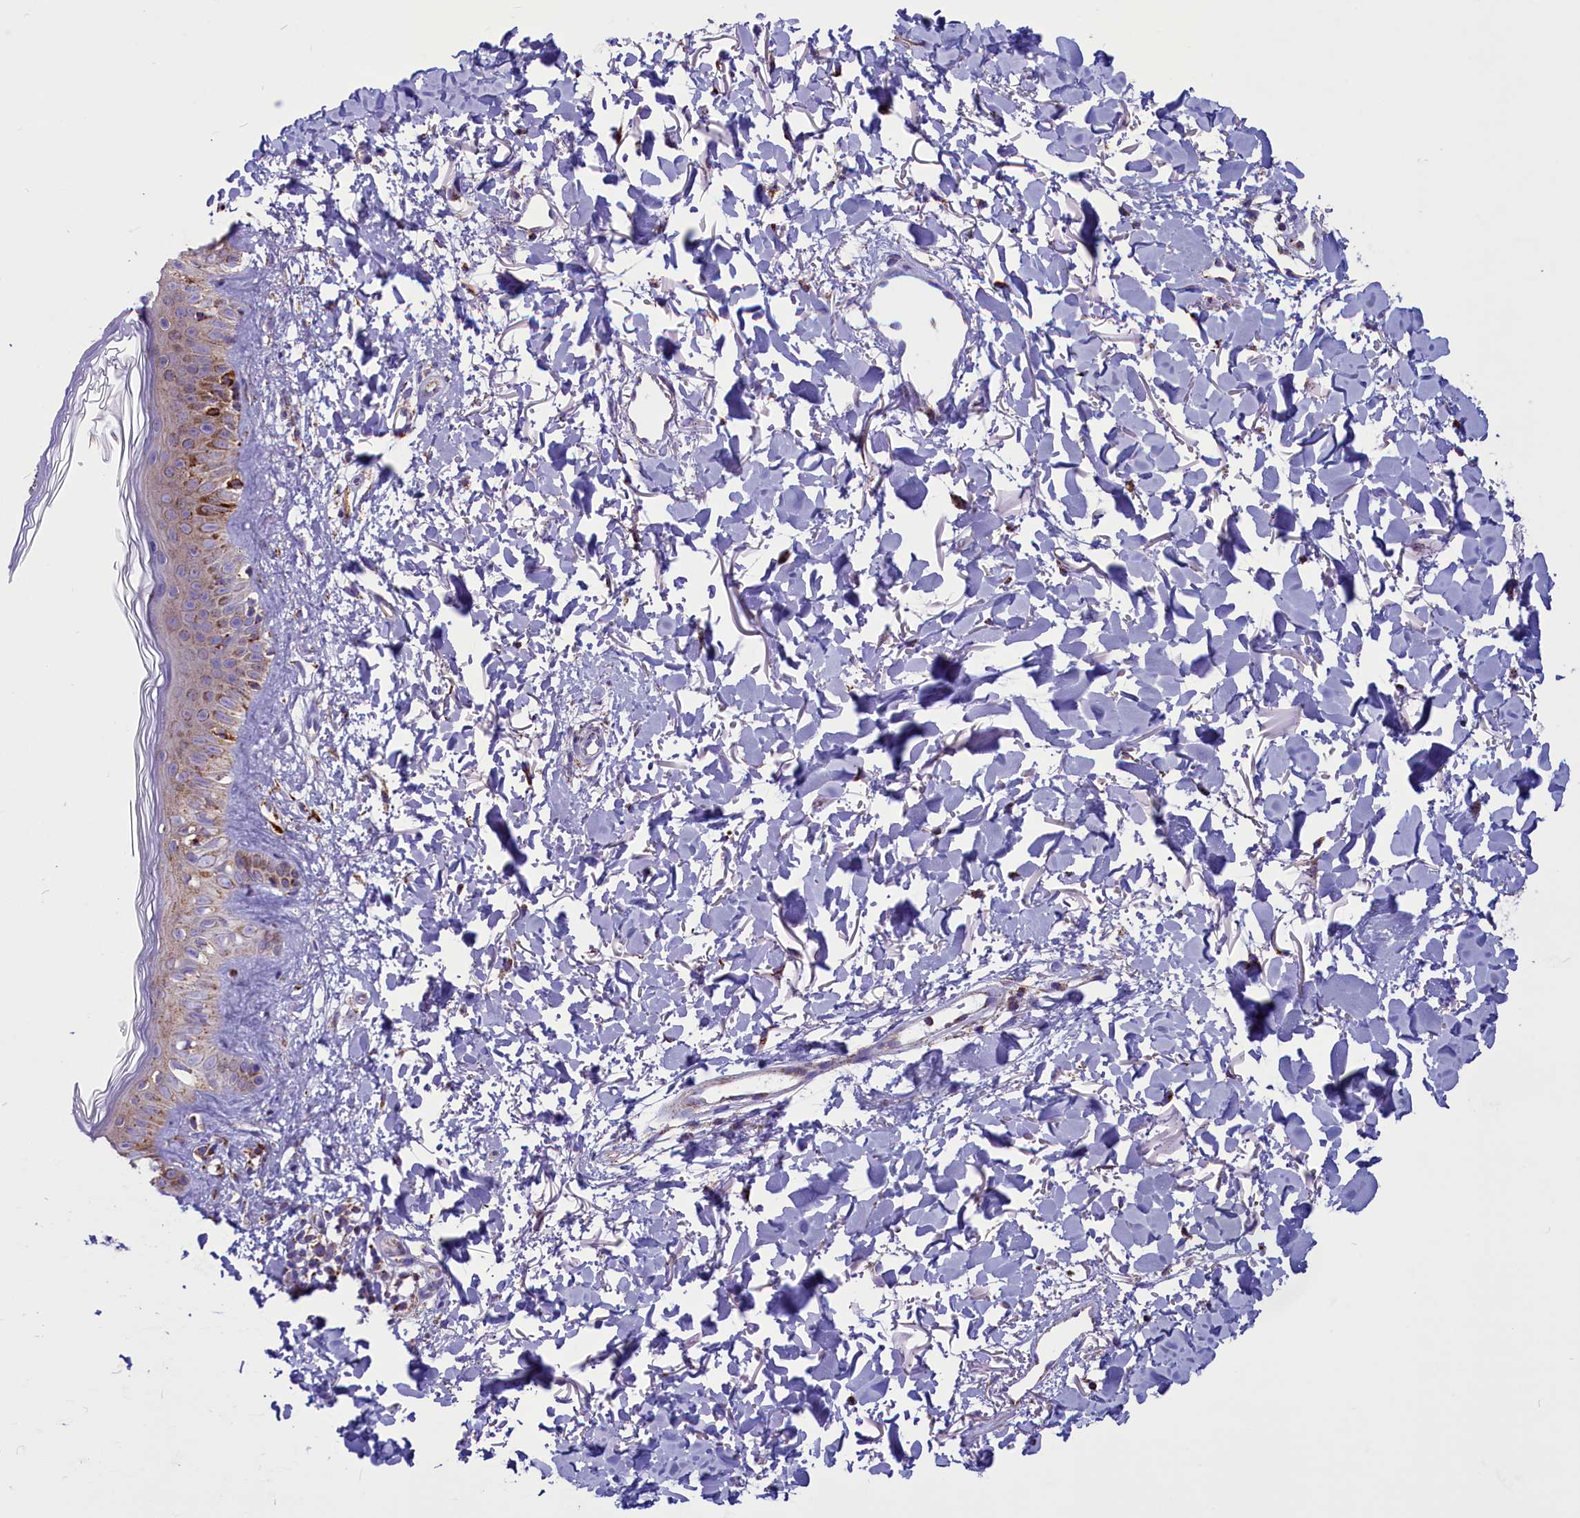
{"staining": {"intensity": "moderate", "quantity": ">75%", "location": "cytoplasmic/membranous"}, "tissue": "skin", "cell_type": "Fibroblasts", "image_type": "normal", "snomed": [{"axis": "morphology", "description": "Normal tissue, NOS"}, {"axis": "topography", "description": "Skin"}], "caption": "The immunohistochemical stain labels moderate cytoplasmic/membranous positivity in fibroblasts of benign skin.", "gene": "ICA1L", "patient": {"sex": "female", "age": 58}}